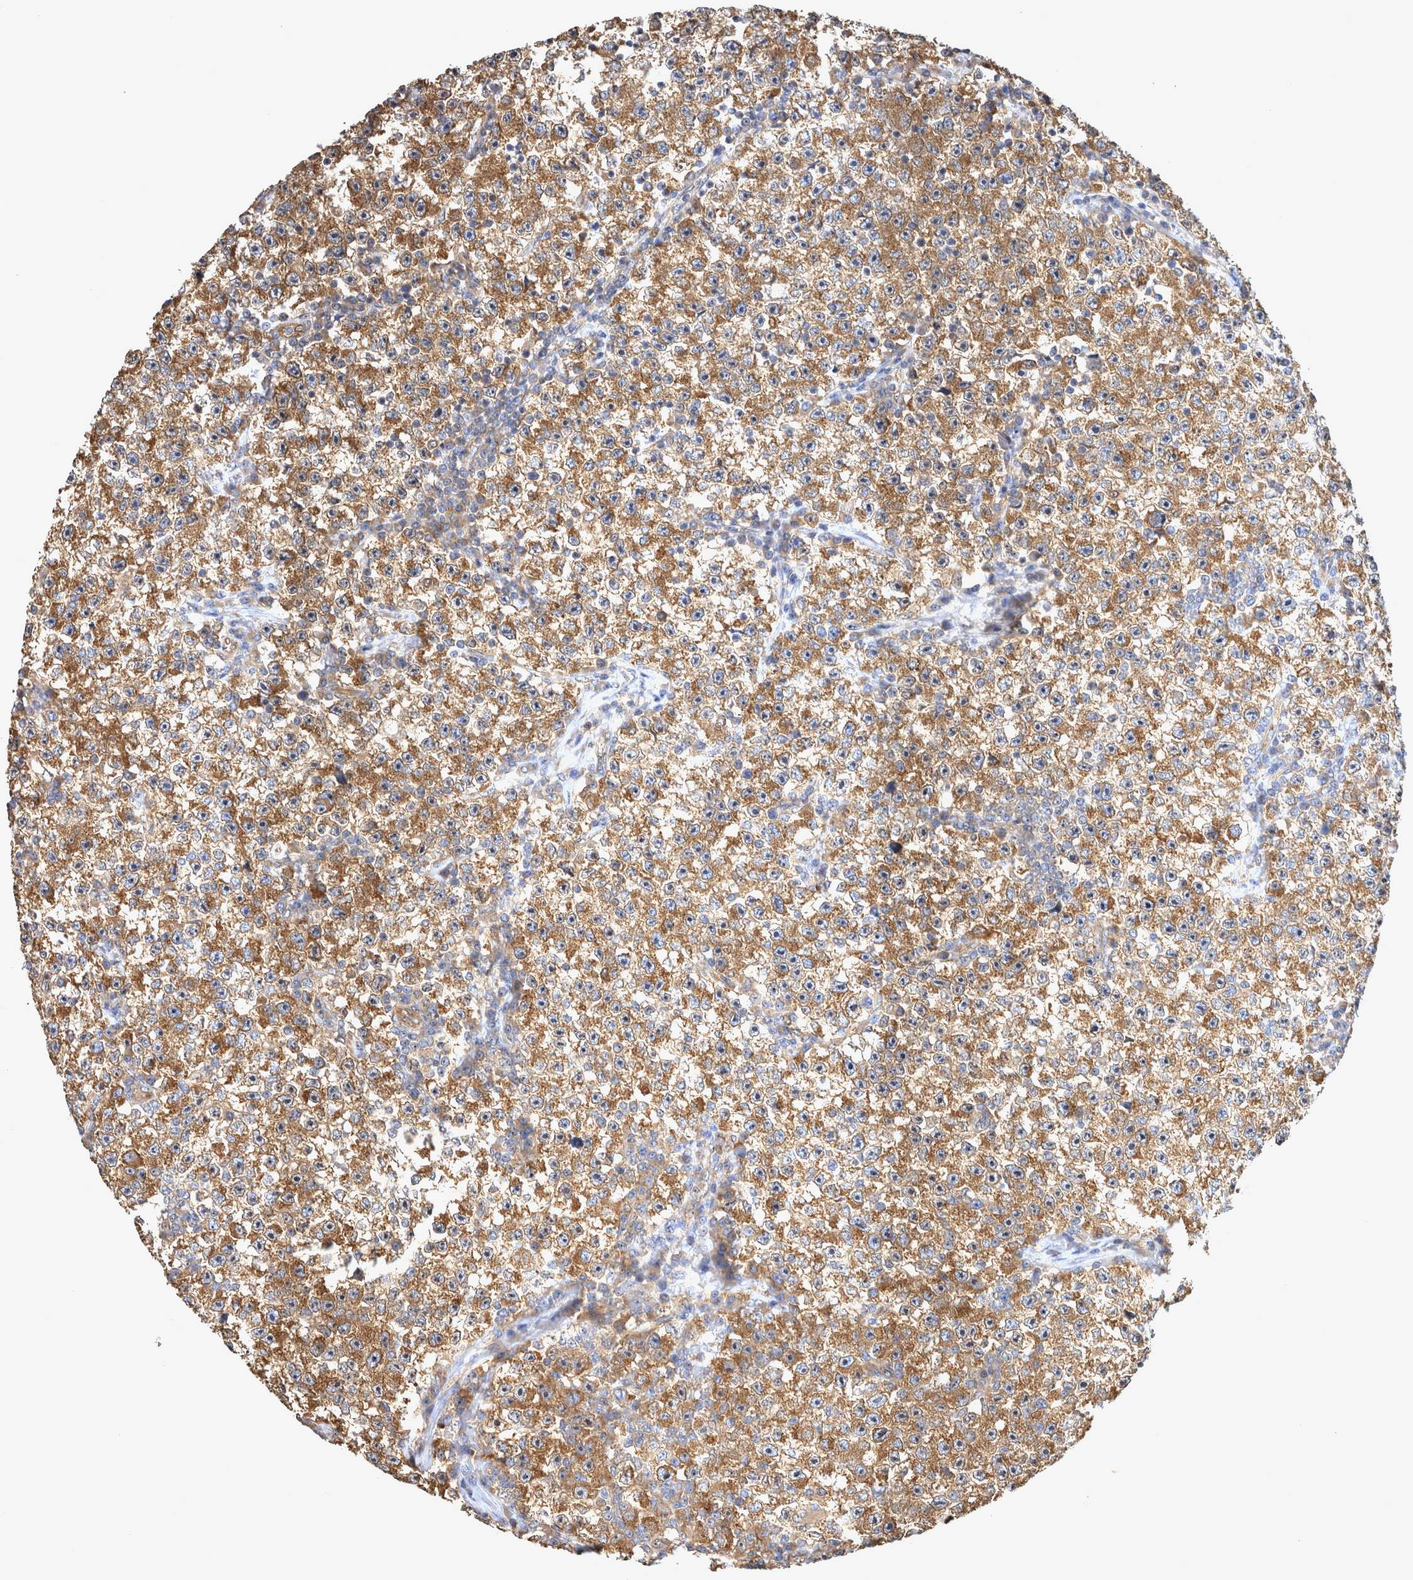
{"staining": {"intensity": "moderate", "quantity": ">75%", "location": "cytoplasmic/membranous"}, "tissue": "testis cancer", "cell_type": "Tumor cells", "image_type": "cancer", "snomed": [{"axis": "morphology", "description": "Seminoma, NOS"}, {"axis": "topography", "description": "Testis"}], "caption": "Testis seminoma was stained to show a protein in brown. There is medium levels of moderate cytoplasmic/membranous staining in approximately >75% of tumor cells. (Brightfield microscopy of DAB IHC at high magnification).", "gene": "ATXN2", "patient": {"sex": "male", "age": 22}}